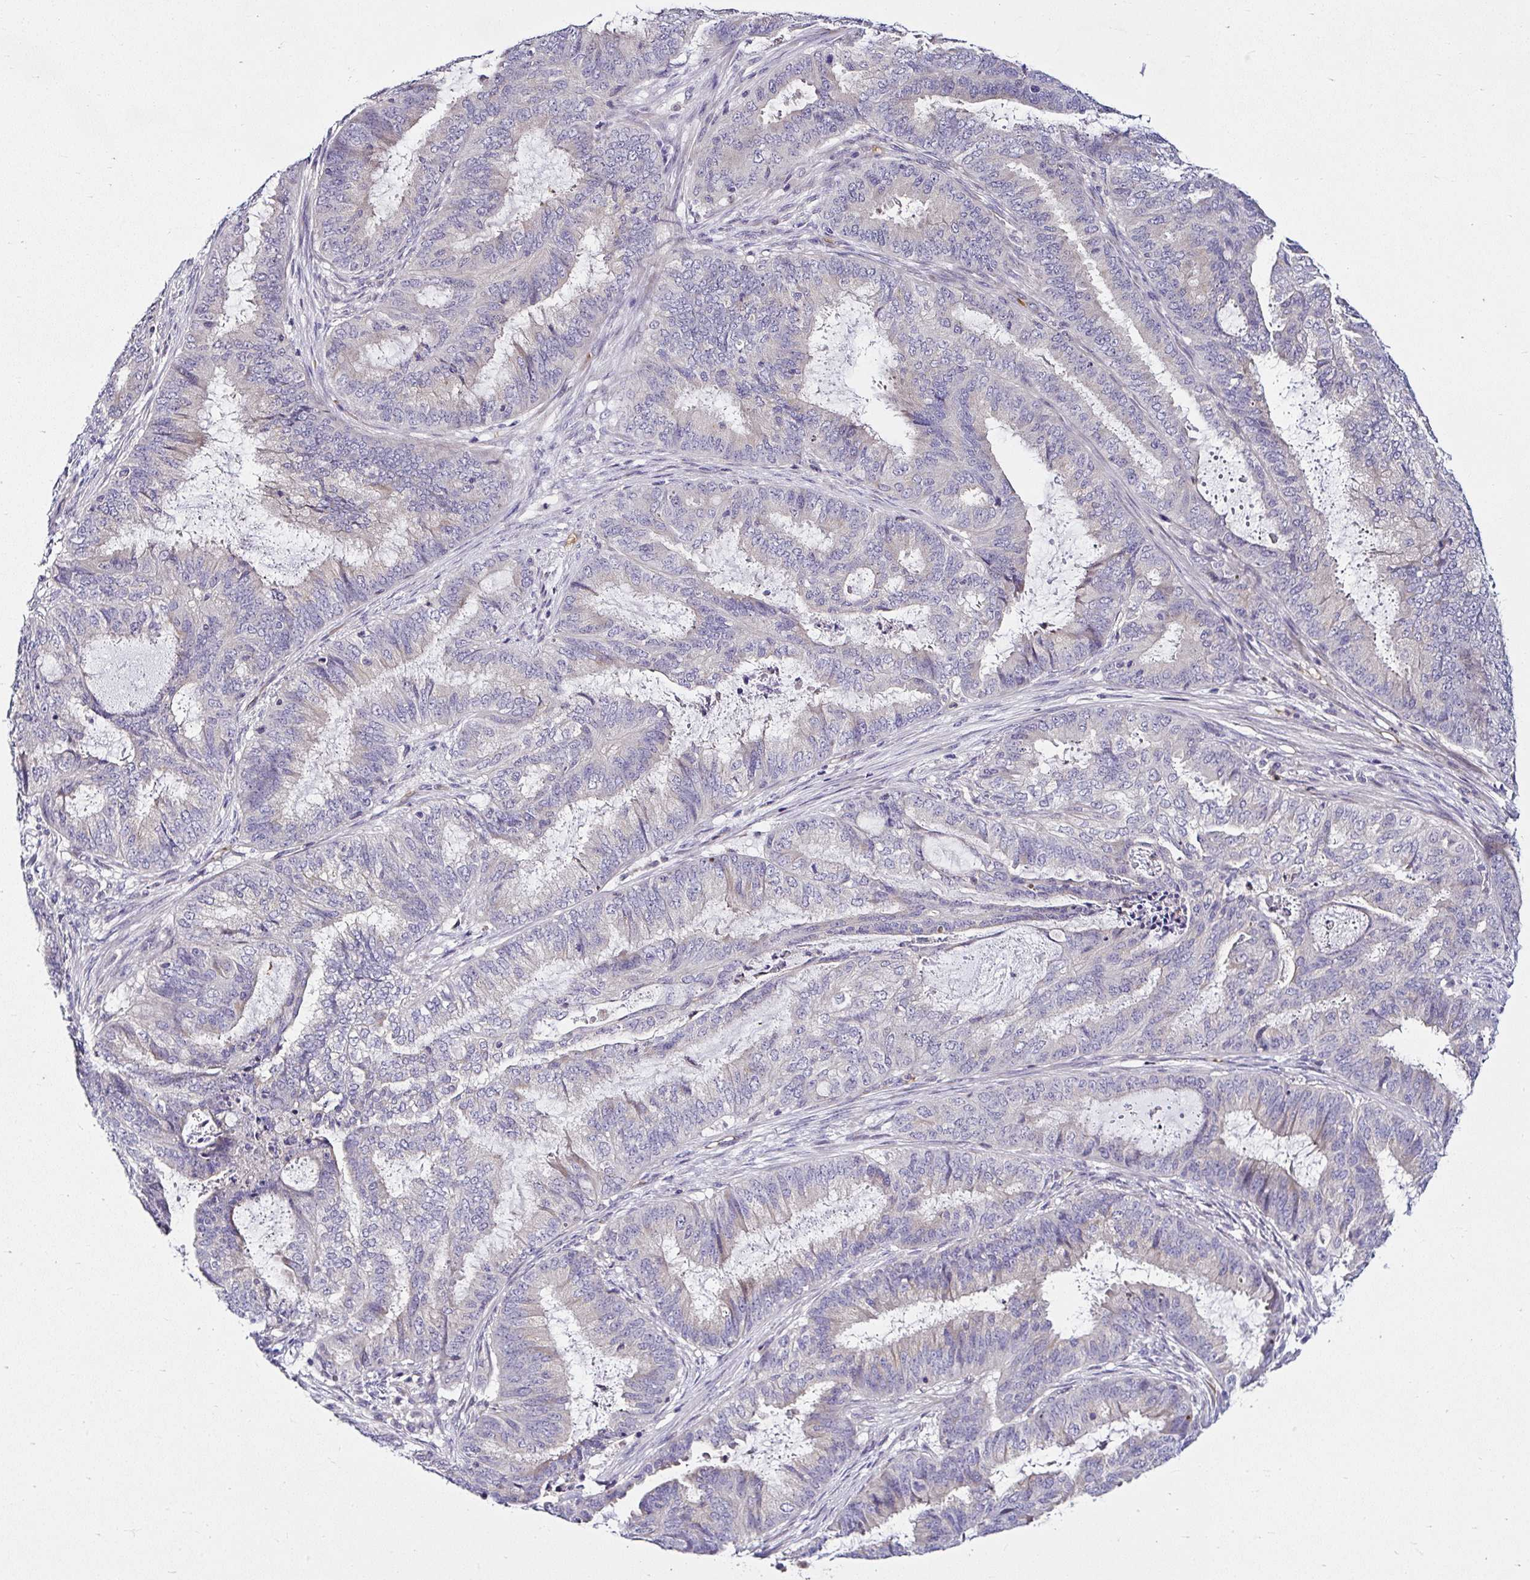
{"staining": {"intensity": "negative", "quantity": "none", "location": "none"}, "tissue": "endometrial cancer", "cell_type": "Tumor cells", "image_type": "cancer", "snomed": [{"axis": "morphology", "description": "Adenocarcinoma, NOS"}, {"axis": "topography", "description": "Endometrium"}], "caption": "Endometrial adenocarcinoma stained for a protein using immunohistochemistry (IHC) shows no expression tumor cells.", "gene": "DEPDC5", "patient": {"sex": "female", "age": 51}}